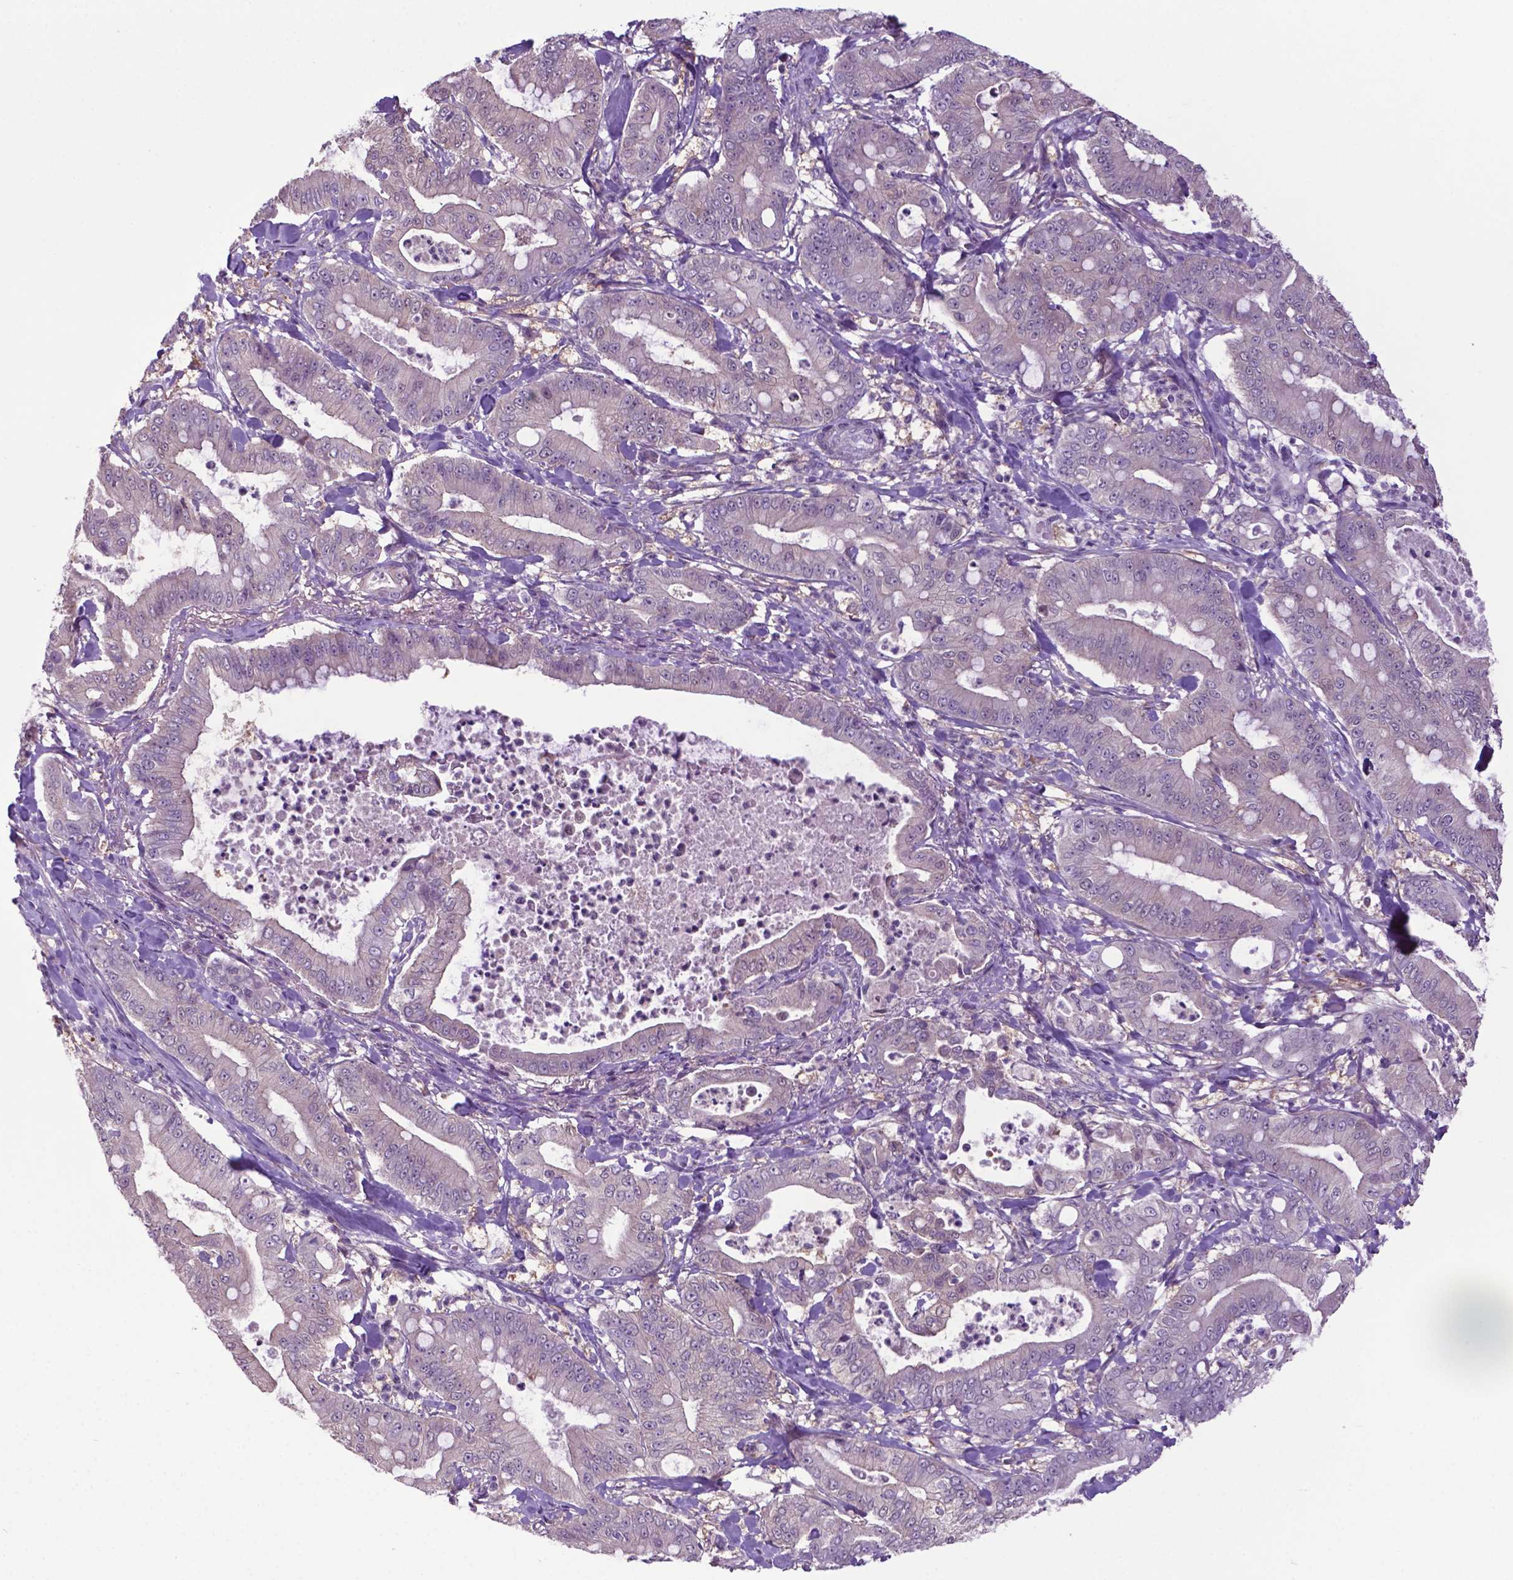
{"staining": {"intensity": "negative", "quantity": "none", "location": "none"}, "tissue": "pancreatic cancer", "cell_type": "Tumor cells", "image_type": "cancer", "snomed": [{"axis": "morphology", "description": "Adenocarcinoma, NOS"}, {"axis": "topography", "description": "Pancreas"}], "caption": "An immunohistochemistry (IHC) histopathology image of pancreatic cancer is shown. There is no staining in tumor cells of pancreatic cancer.", "gene": "ADRA2B", "patient": {"sex": "male", "age": 71}}